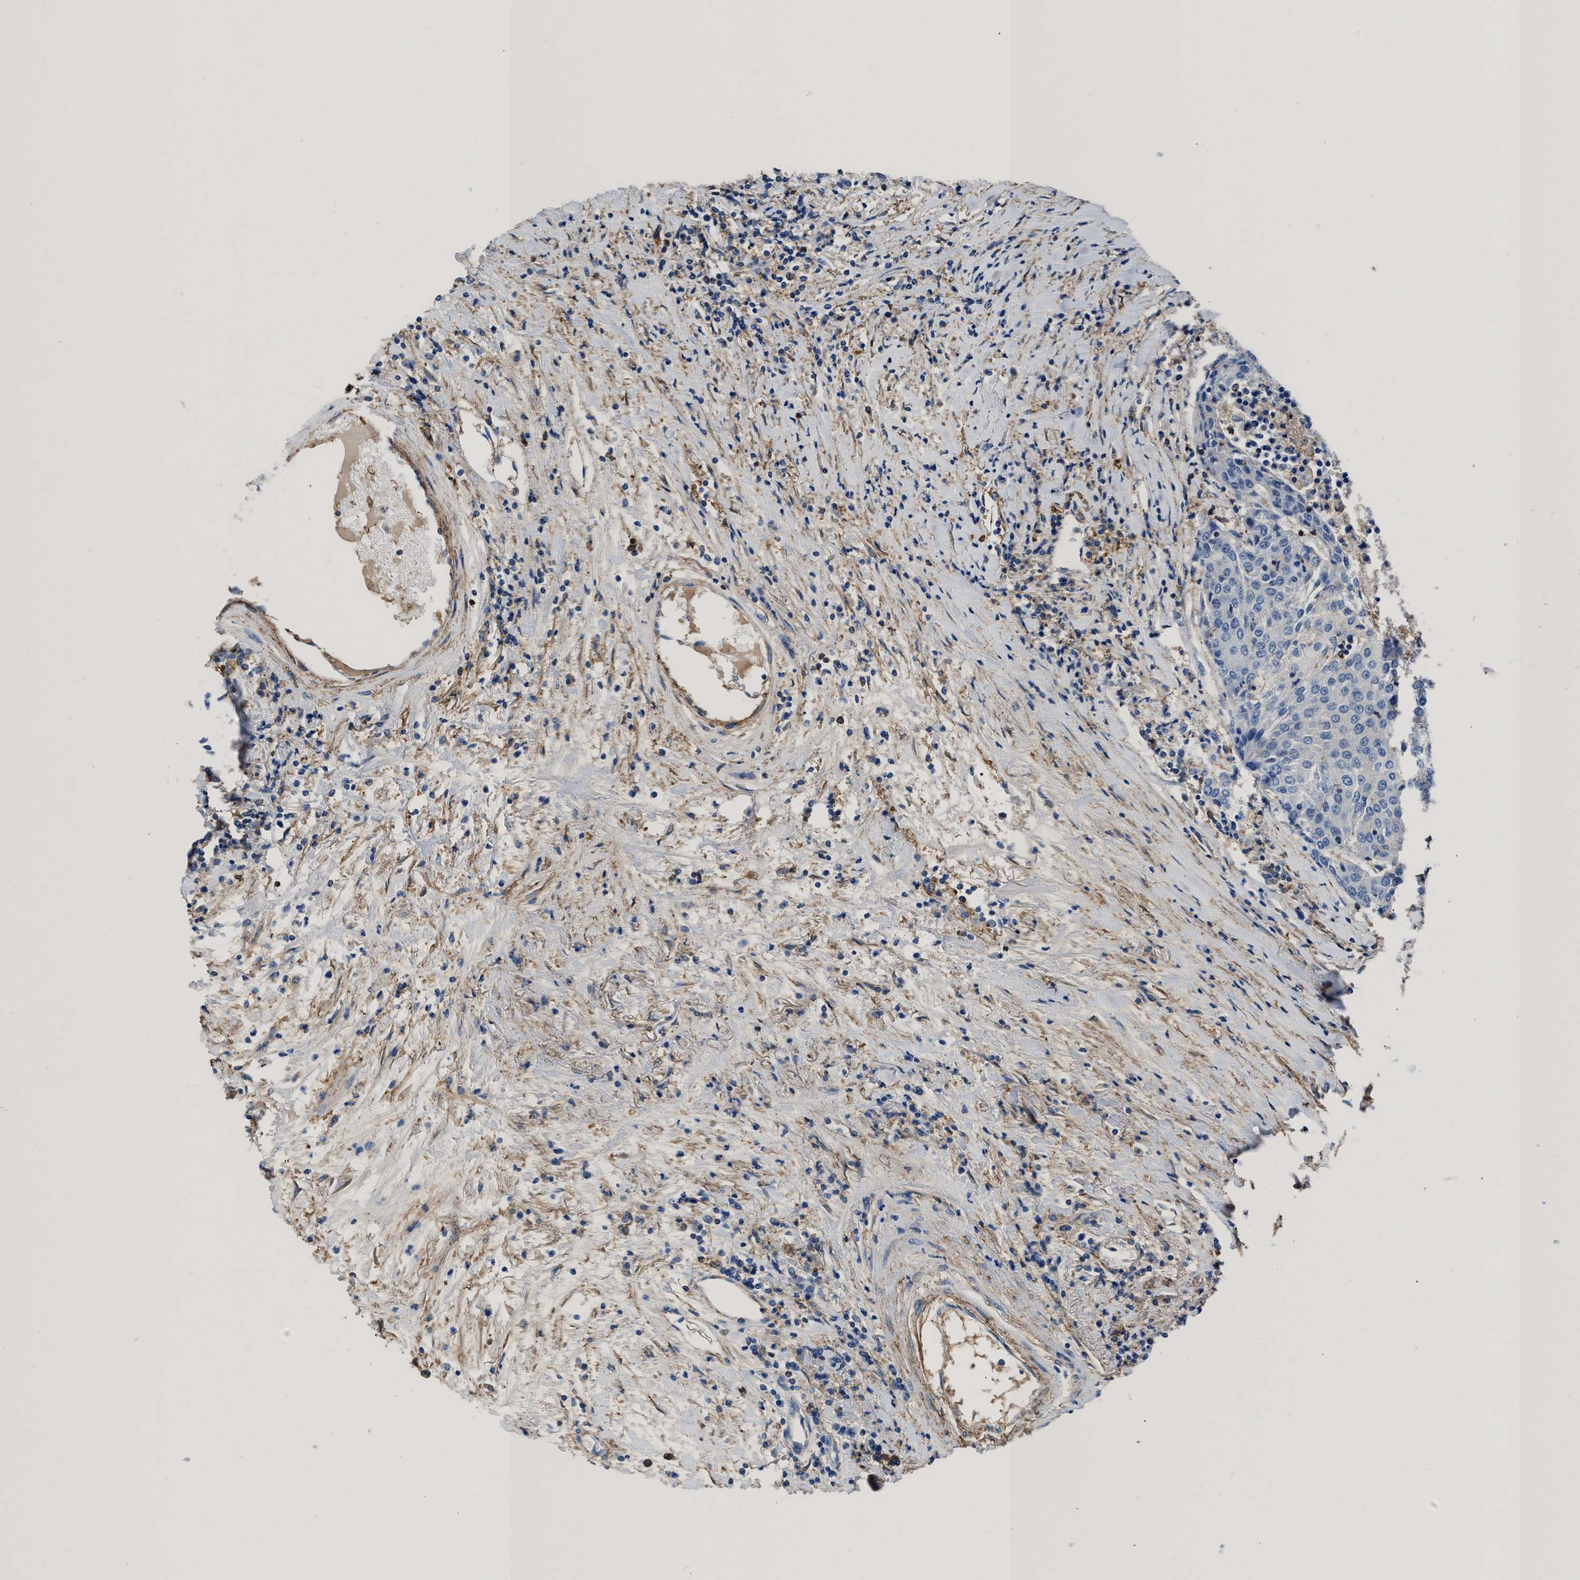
{"staining": {"intensity": "negative", "quantity": "none", "location": "none"}, "tissue": "urothelial cancer", "cell_type": "Tumor cells", "image_type": "cancer", "snomed": [{"axis": "morphology", "description": "Urothelial carcinoma, High grade"}, {"axis": "topography", "description": "Urinary bladder"}], "caption": "This histopathology image is of urothelial carcinoma (high-grade) stained with IHC to label a protein in brown with the nuclei are counter-stained blue. There is no staining in tumor cells. The staining is performed using DAB brown chromogen with nuclei counter-stained in using hematoxylin.", "gene": "KCNQ4", "patient": {"sex": "female", "age": 85}}